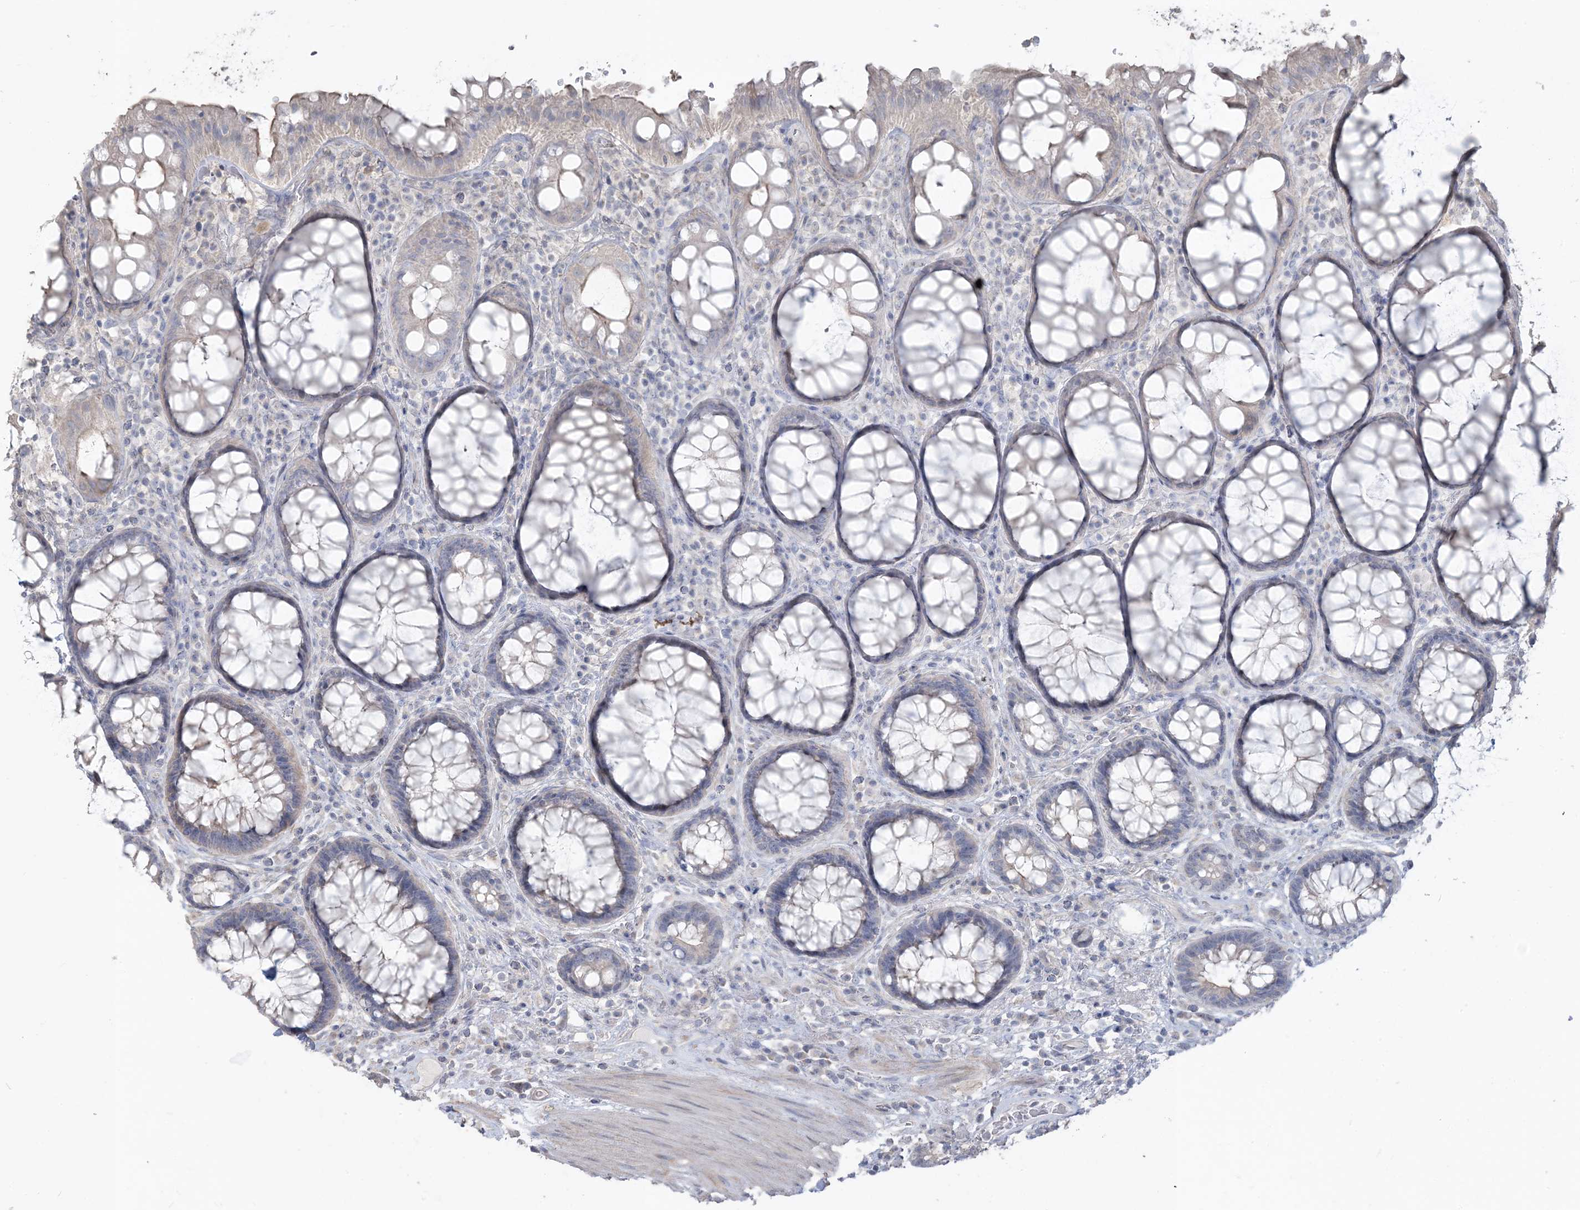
{"staining": {"intensity": "negative", "quantity": "none", "location": "none"}, "tissue": "rectum", "cell_type": "Glandular cells", "image_type": "normal", "snomed": [{"axis": "morphology", "description": "Normal tissue, NOS"}, {"axis": "topography", "description": "Rectum"}], "caption": "High magnification brightfield microscopy of benign rectum stained with DAB (3,3'-diaminobenzidine) (brown) and counterstained with hematoxylin (blue): glandular cells show no significant staining.", "gene": "NPHS2", "patient": {"sex": "male", "age": 64}}